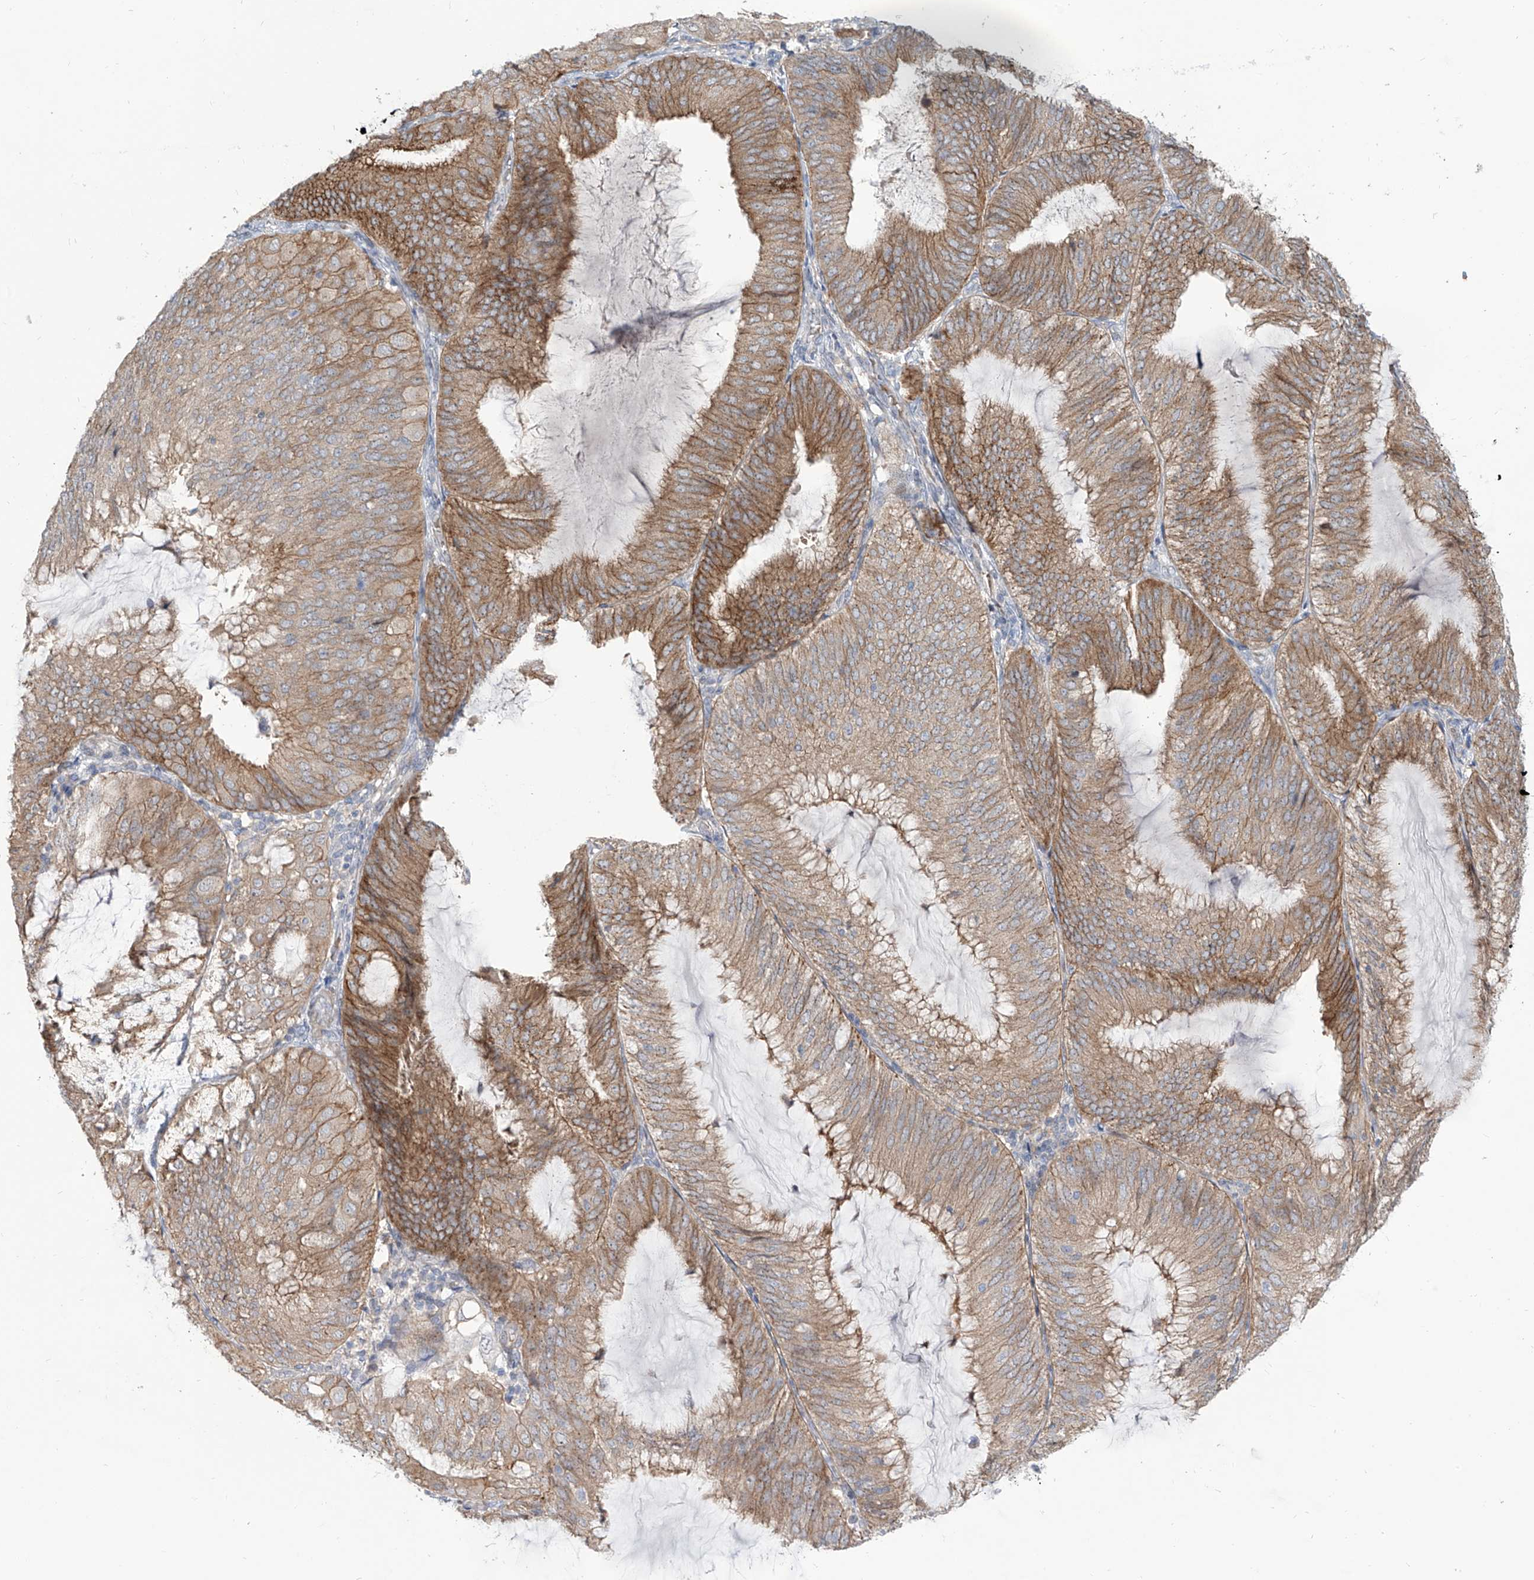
{"staining": {"intensity": "moderate", "quantity": "25%-75%", "location": "cytoplasmic/membranous"}, "tissue": "endometrial cancer", "cell_type": "Tumor cells", "image_type": "cancer", "snomed": [{"axis": "morphology", "description": "Adenocarcinoma, NOS"}, {"axis": "topography", "description": "Endometrium"}], "caption": "IHC of adenocarcinoma (endometrial) shows medium levels of moderate cytoplasmic/membranous expression in about 25%-75% of tumor cells.", "gene": "LRRC1", "patient": {"sex": "female", "age": 81}}